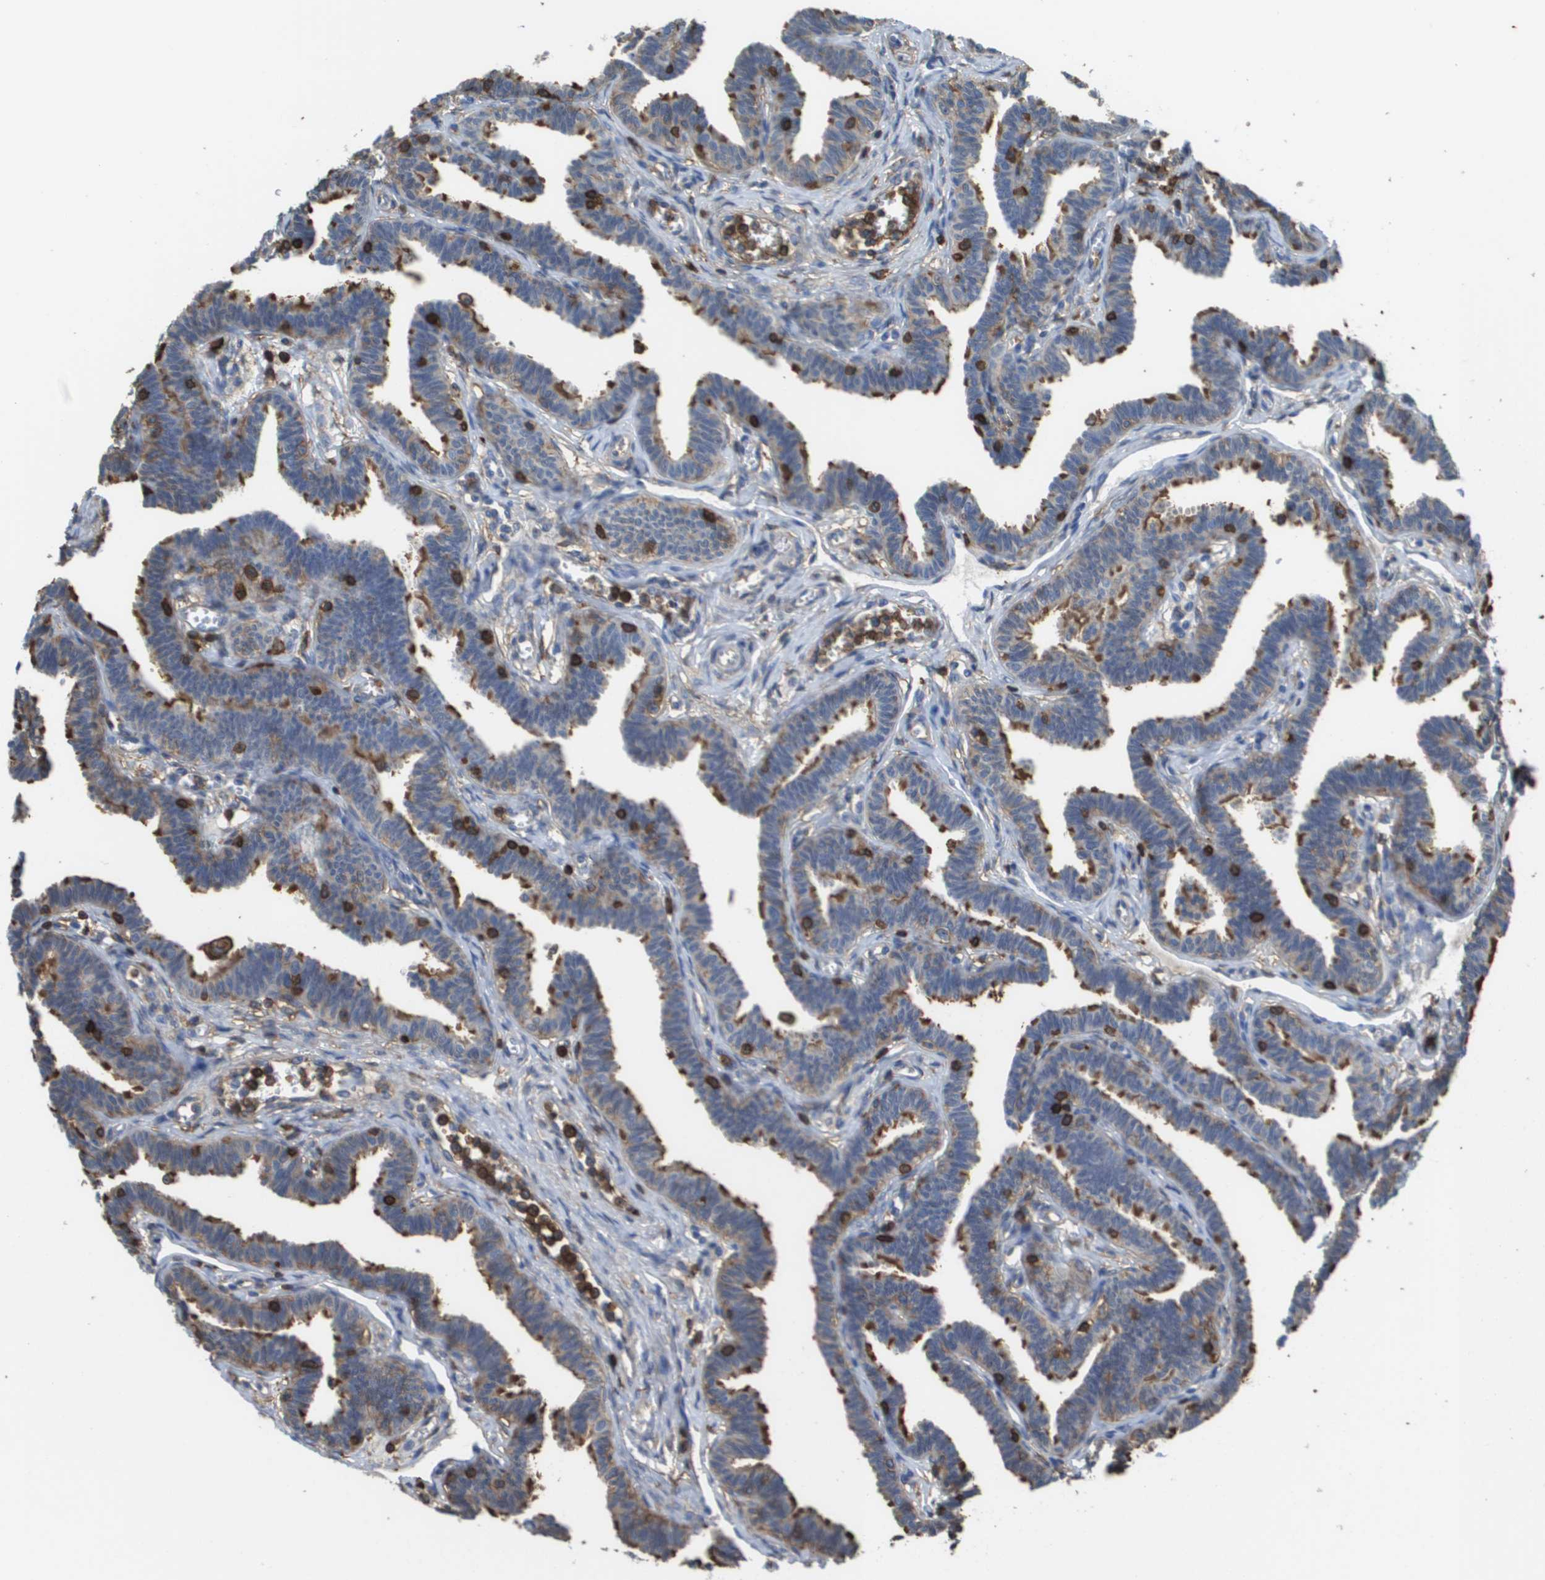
{"staining": {"intensity": "moderate", "quantity": "25%-75%", "location": "cytoplasmic/membranous"}, "tissue": "fallopian tube", "cell_type": "Glandular cells", "image_type": "normal", "snomed": [{"axis": "morphology", "description": "Normal tissue, NOS"}, {"axis": "topography", "description": "Fallopian tube"}, {"axis": "topography", "description": "Ovary"}], "caption": "Brown immunohistochemical staining in normal fallopian tube shows moderate cytoplasmic/membranous expression in about 25%-75% of glandular cells.", "gene": "PASK", "patient": {"sex": "female", "age": 23}}